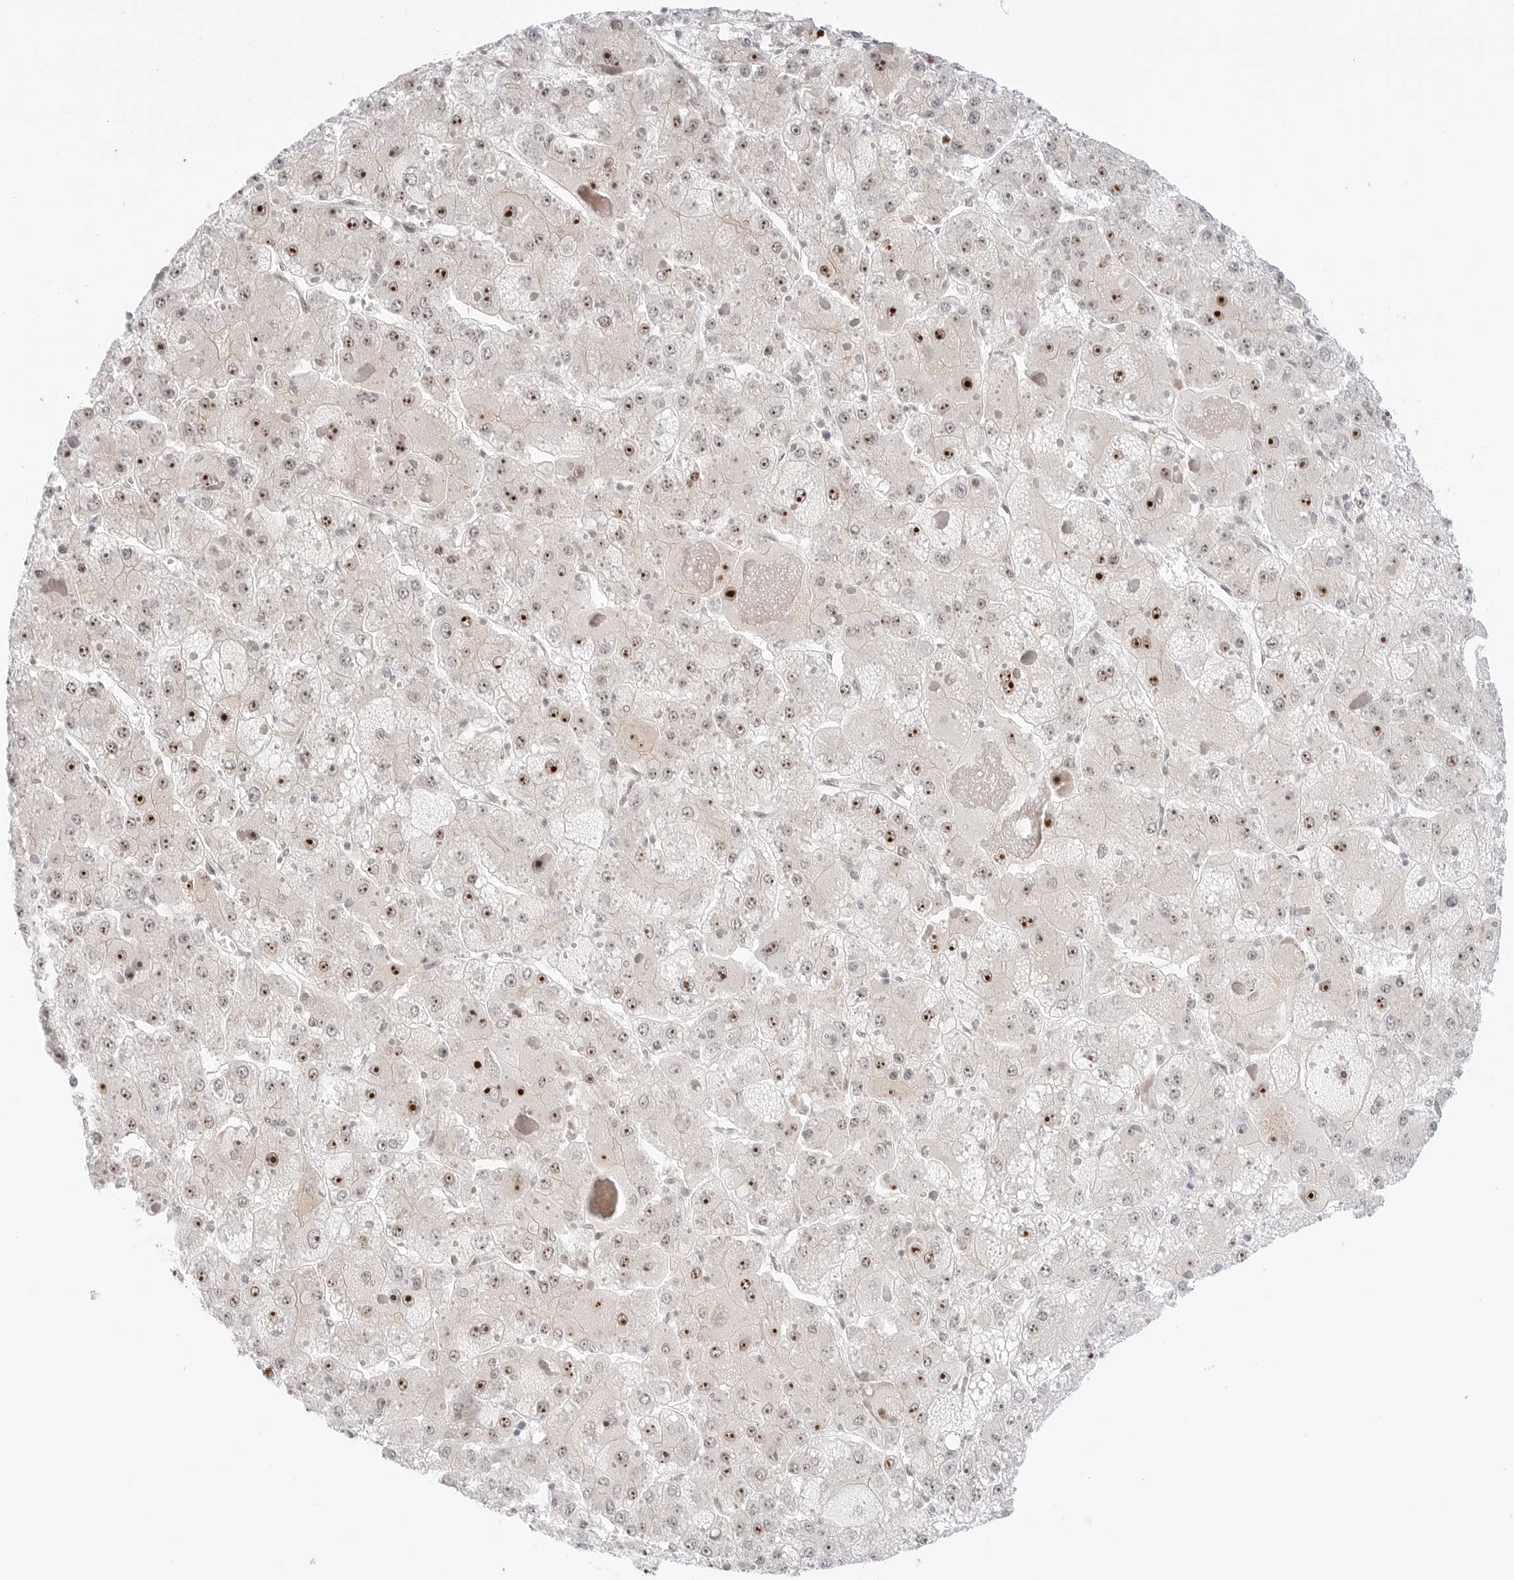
{"staining": {"intensity": "moderate", "quantity": ">75%", "location": "nuclear"}, "tissue": "liver cancer", "cell_type": "Tumor cells", "image_type": "cancer", "snomed": [{"axis": "morphology", "description": "Carcinoma, Hepatocellular, NOS"}, {"axis": "topography", "description": "Liver"}], "caption": "Immunohistochemistry of human liver cancer (hepatocellular carcinoma) shows medium levels of moderate nuclear staining in about >75% of tumor cells. (brown staining indicates protein expression, while blue staining denotes nuclei).", "gene": "HIPK3", "patient": {"sex": "female", "age": 73}}